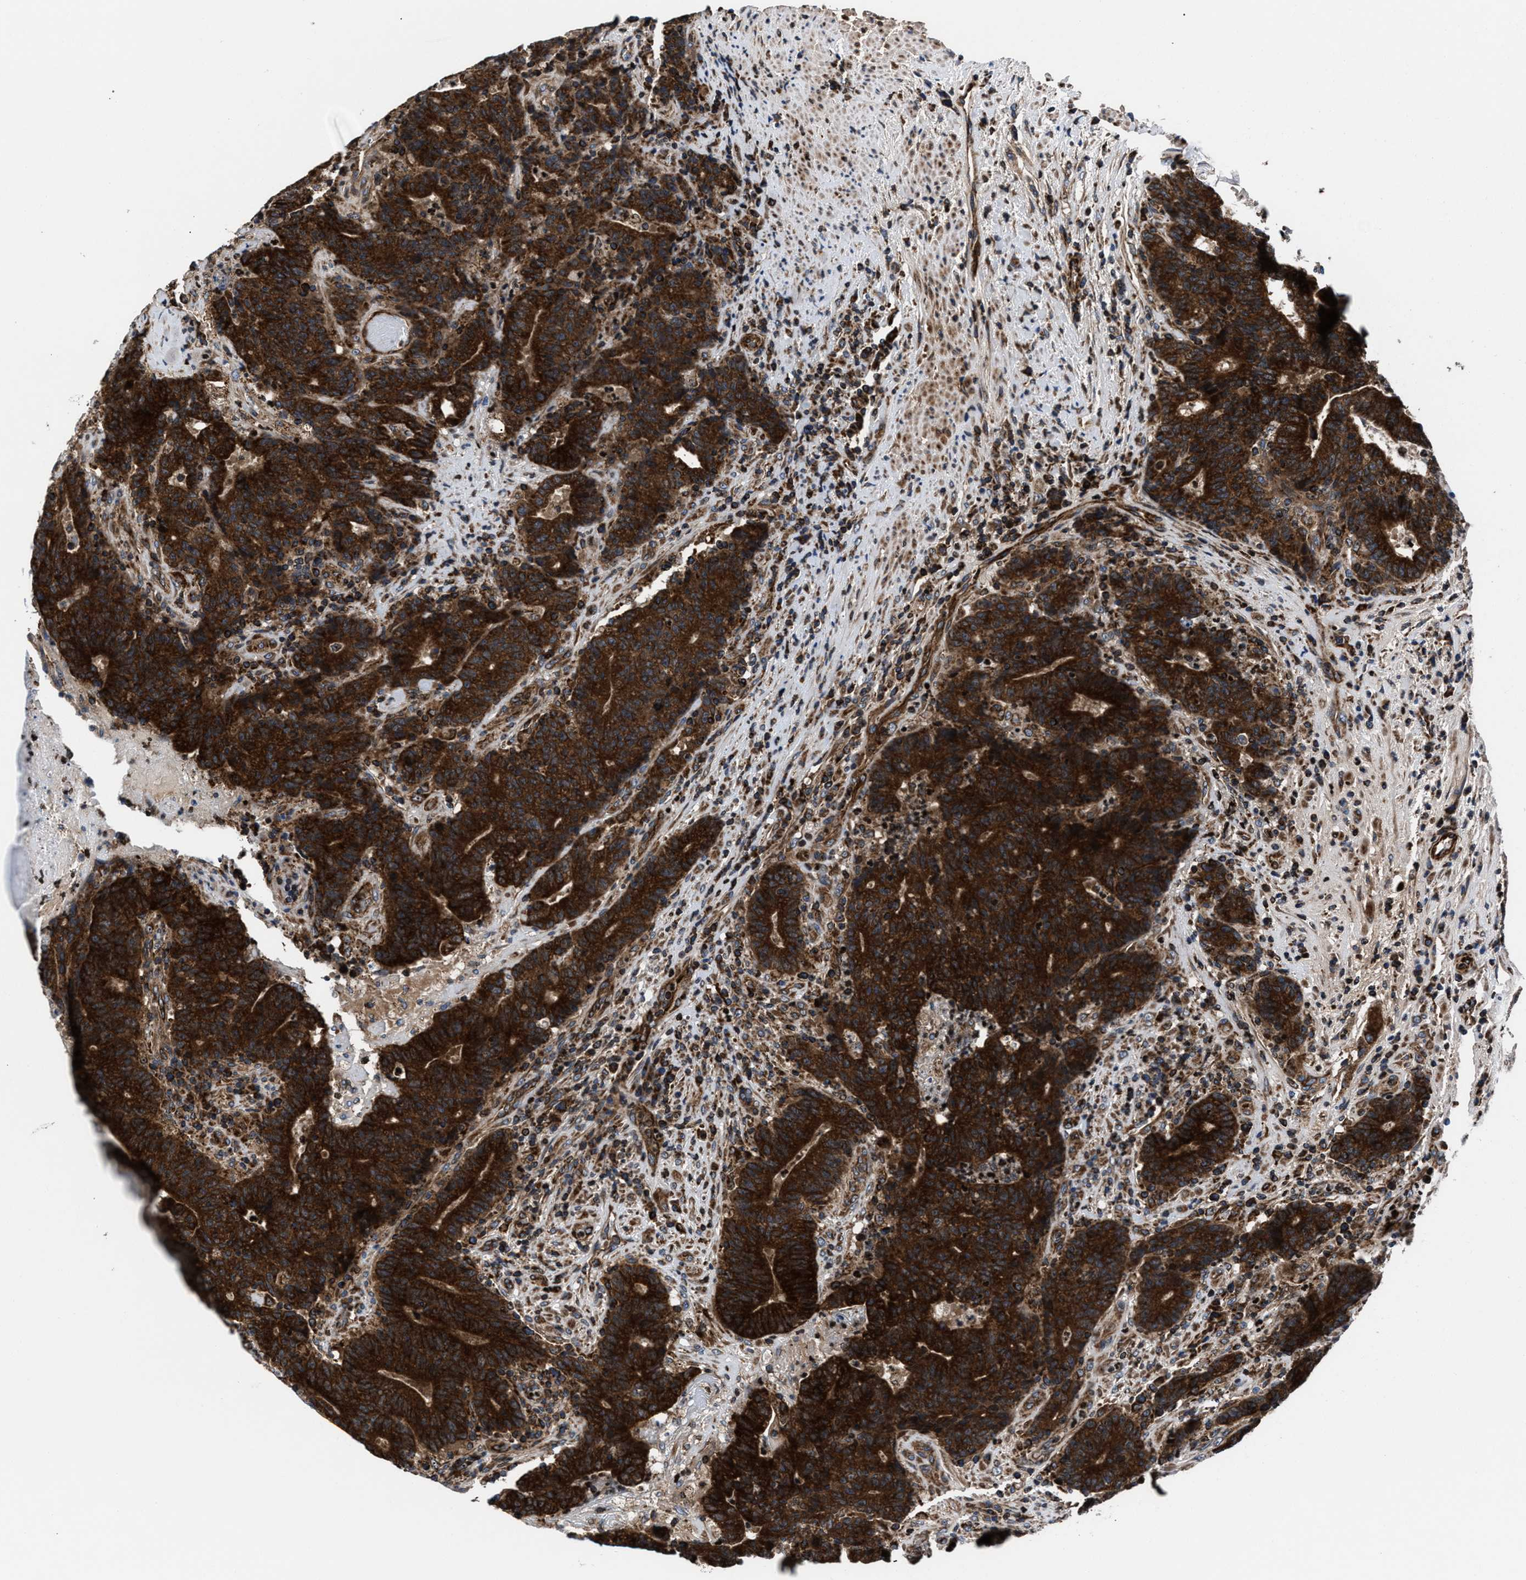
{"staining": {"intensity": "strong", "quantity": ">75%", "location": "cytoplasmic/membranous"}, "tissue": "colorectal cancer", "cell_type": "Tumor cells", "image_type": "cancer", "snomed": [{"axis": "morphology", "description": "Normal tissue, NOS"}, {"axis": "morphology", "description": "Adenocarcinoma, NOS"}, {"axis": "topography", "description": "Colon"}], "caption": "There is high levels of strong cytoplasmic/membranous expression in tumor cells of colorectal cancer, as demonstrated by immunohistochemical staining (brown color).", "gene": "PRR15L", "patient": {"sex": "female", "age": 75}}